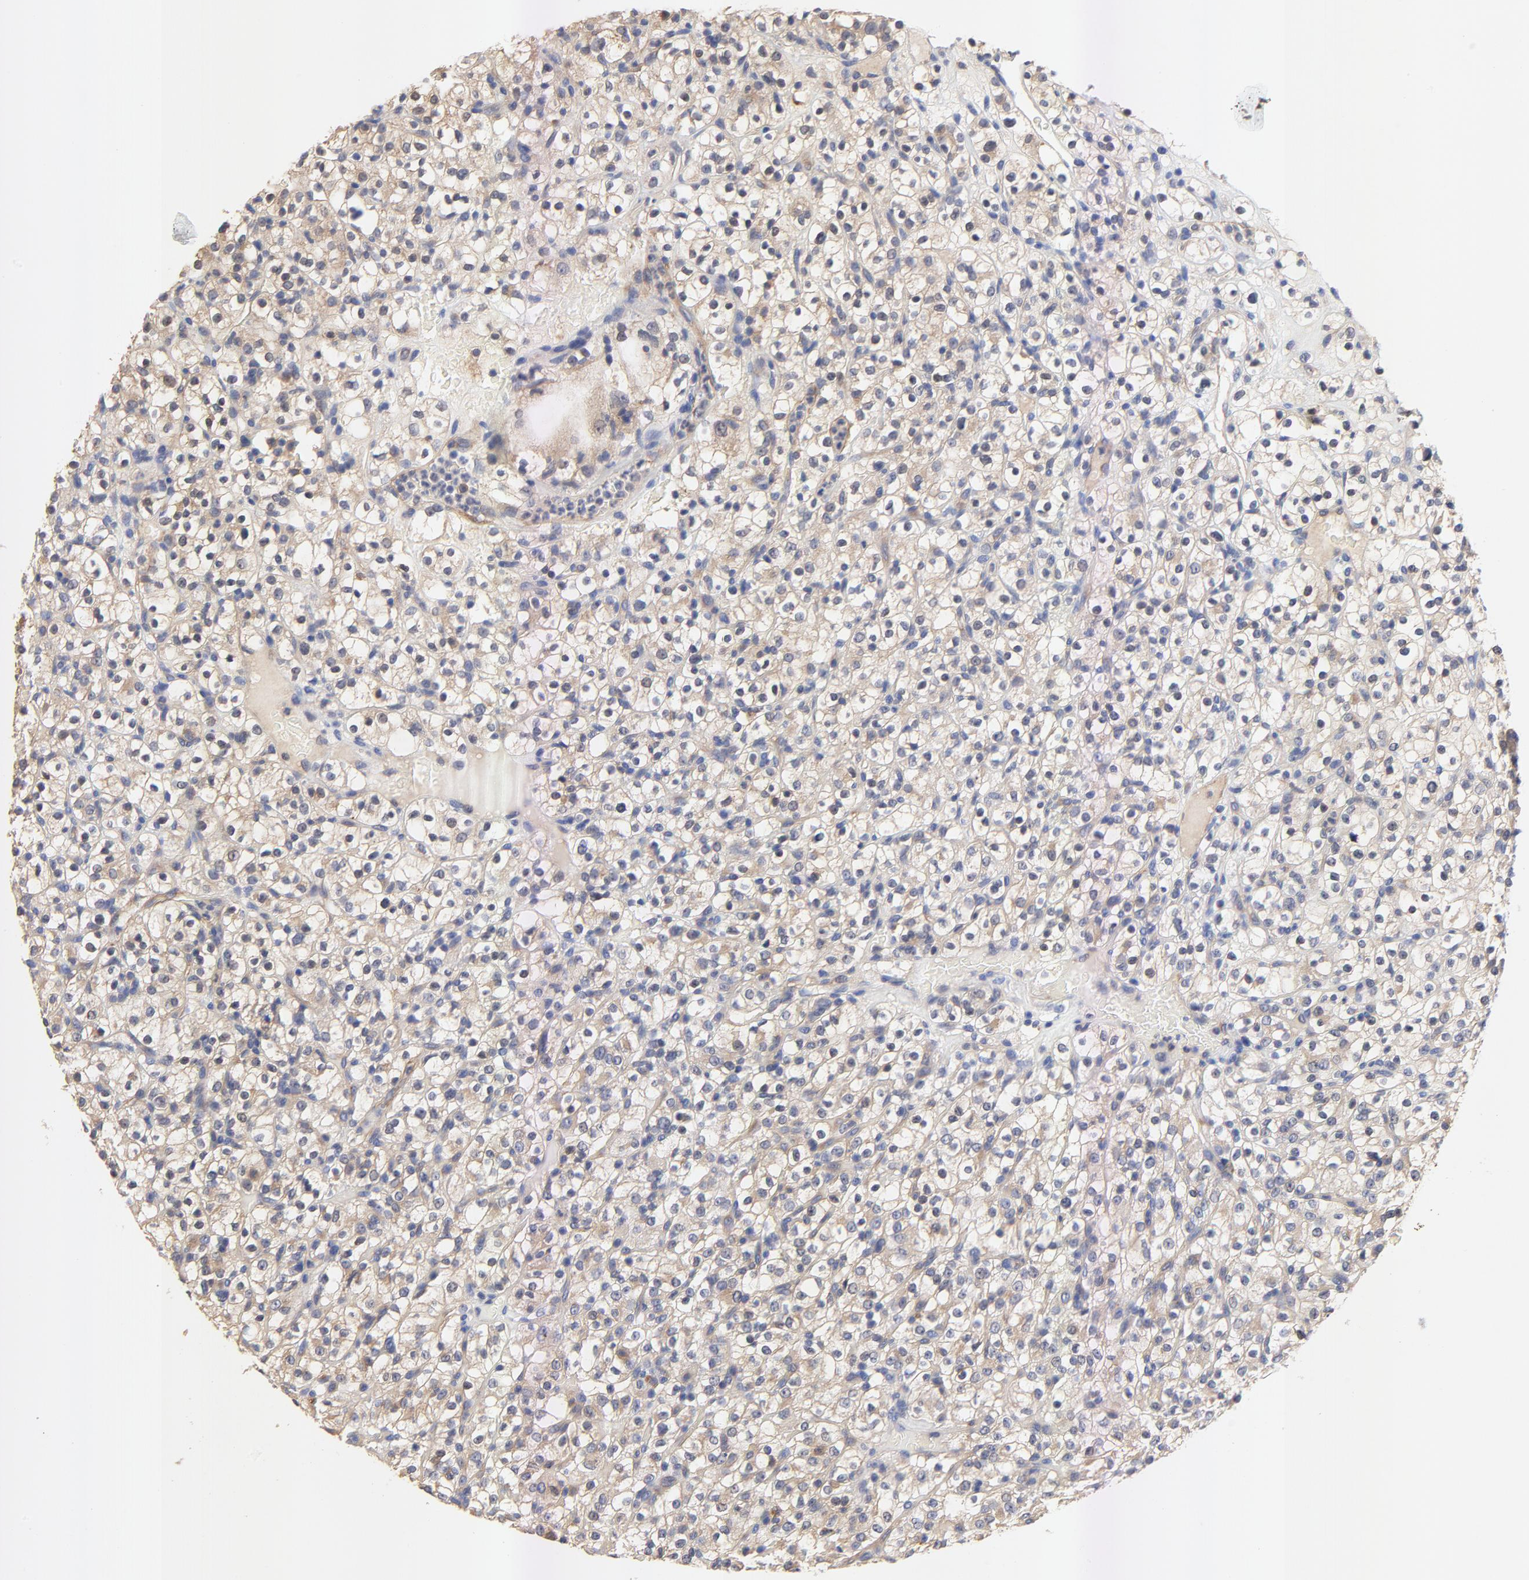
{"staining": {"intensity": "weak", "quantity": ">75%", "location": "cytoplasmic/membranous"}, "tissue": "renal cancer", "cell_type": "Tumor cells", "image_type": "cancer", "snomed": [{"axis": "morphology", "description": "Normal tissue, NOS"}, {"axis": "morphology", "description": "Adenocarcinoma, NOS"}, {"axis": "topography", "description": "Kidney"}], "caption": "Tumor cells demonstrate weak cytoplasmic/membranous positivity in approximately >75% of cells in renal adenocarcinoma. (DAB IHC, brown staining for protein, blue staining for nuclei).", "gene": "FBXL2", "patient": {"sex": "female", "age": 72}}